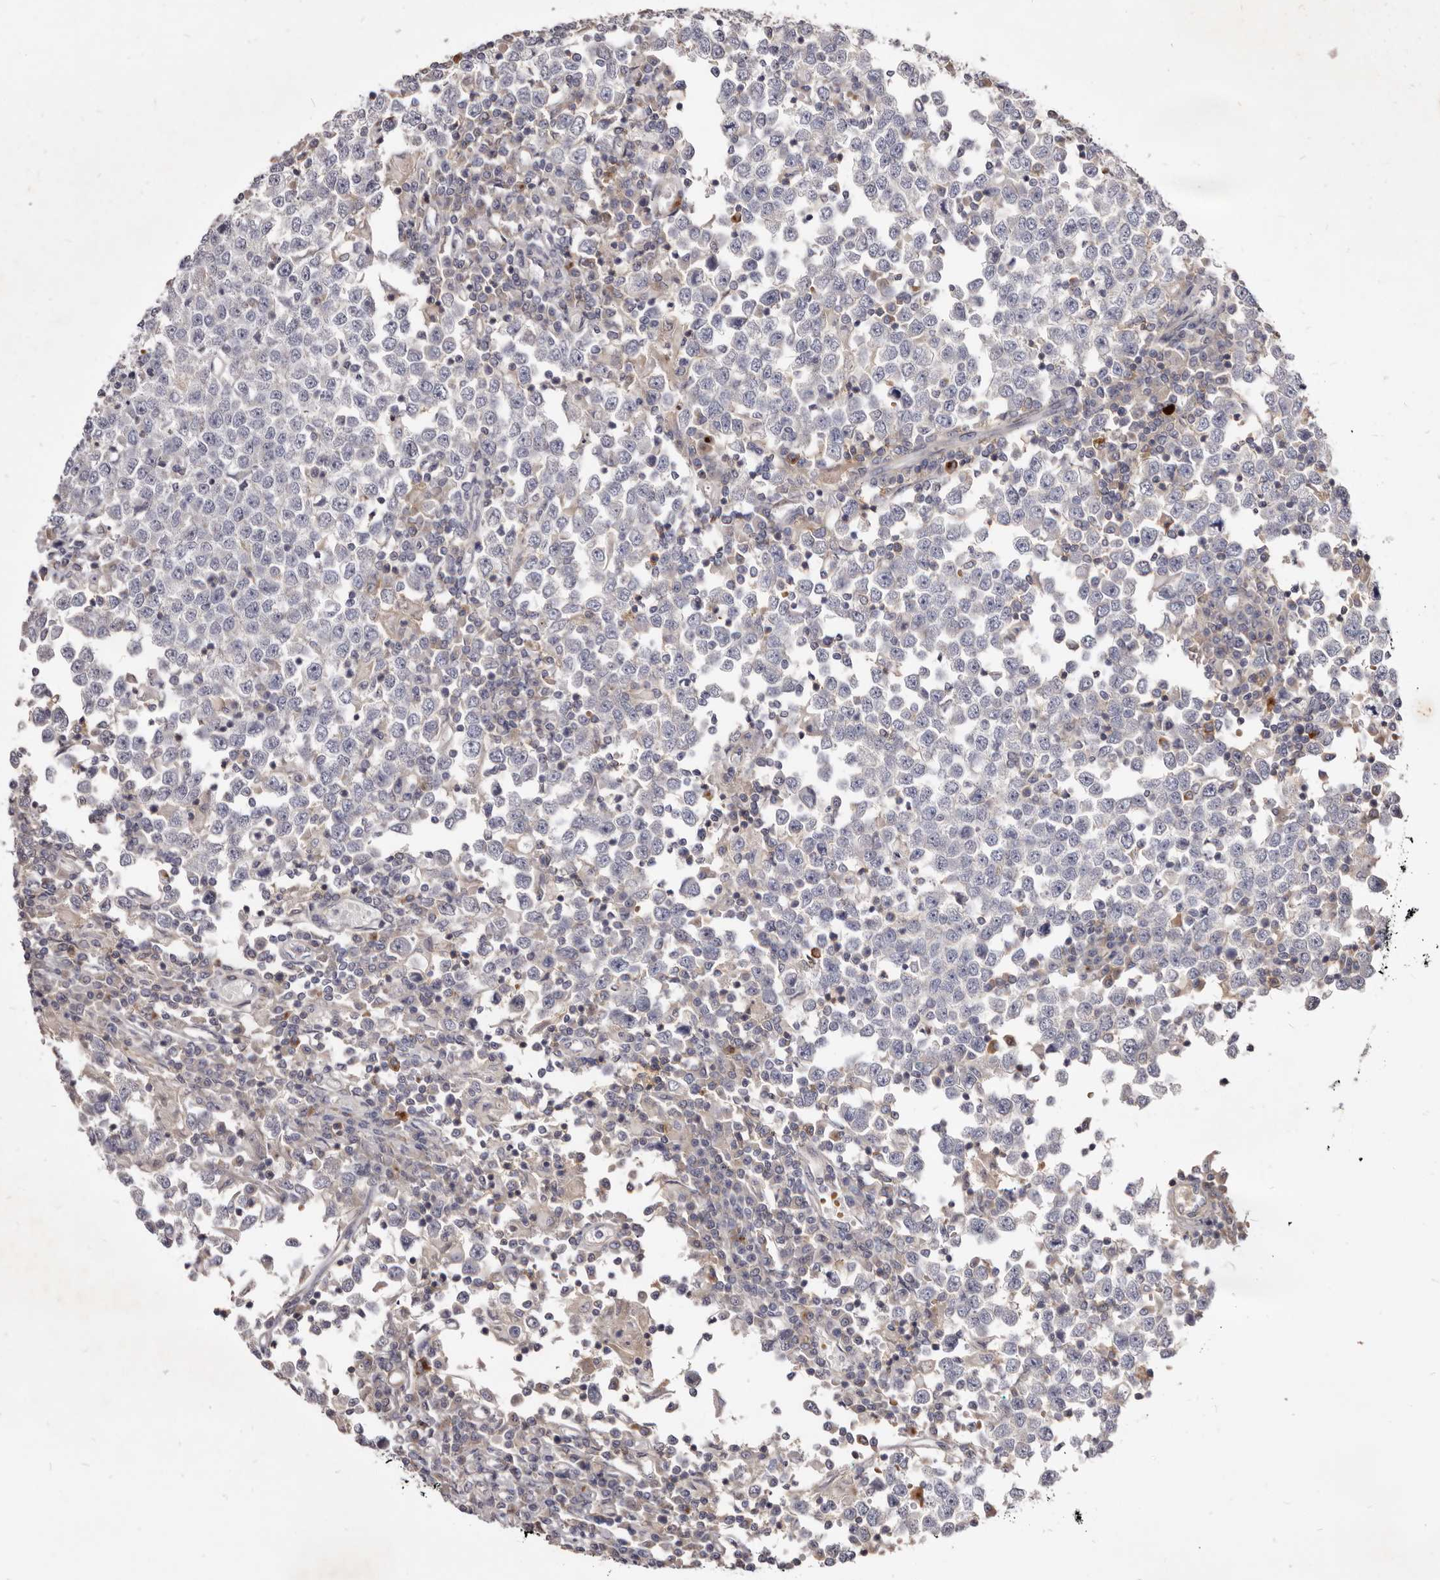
{"staining": {"intensity": "negative", "quantity": "none", "location": "none"}, "tissue": "testis cancer", "cell_type": "Tumor cells", "image_type": "cancer", "snomed": [{"axis": "morphology", "description": "Seminoma, NOS"}, {"axis": "topography", "description": "Testis"}], "caption": "An IHC micrograph of testis seminoma is shown. There is no staining in tumor cells of testis seminoma.", "gene": "FAS", "patient": {"sex": "male", "age": 65}}